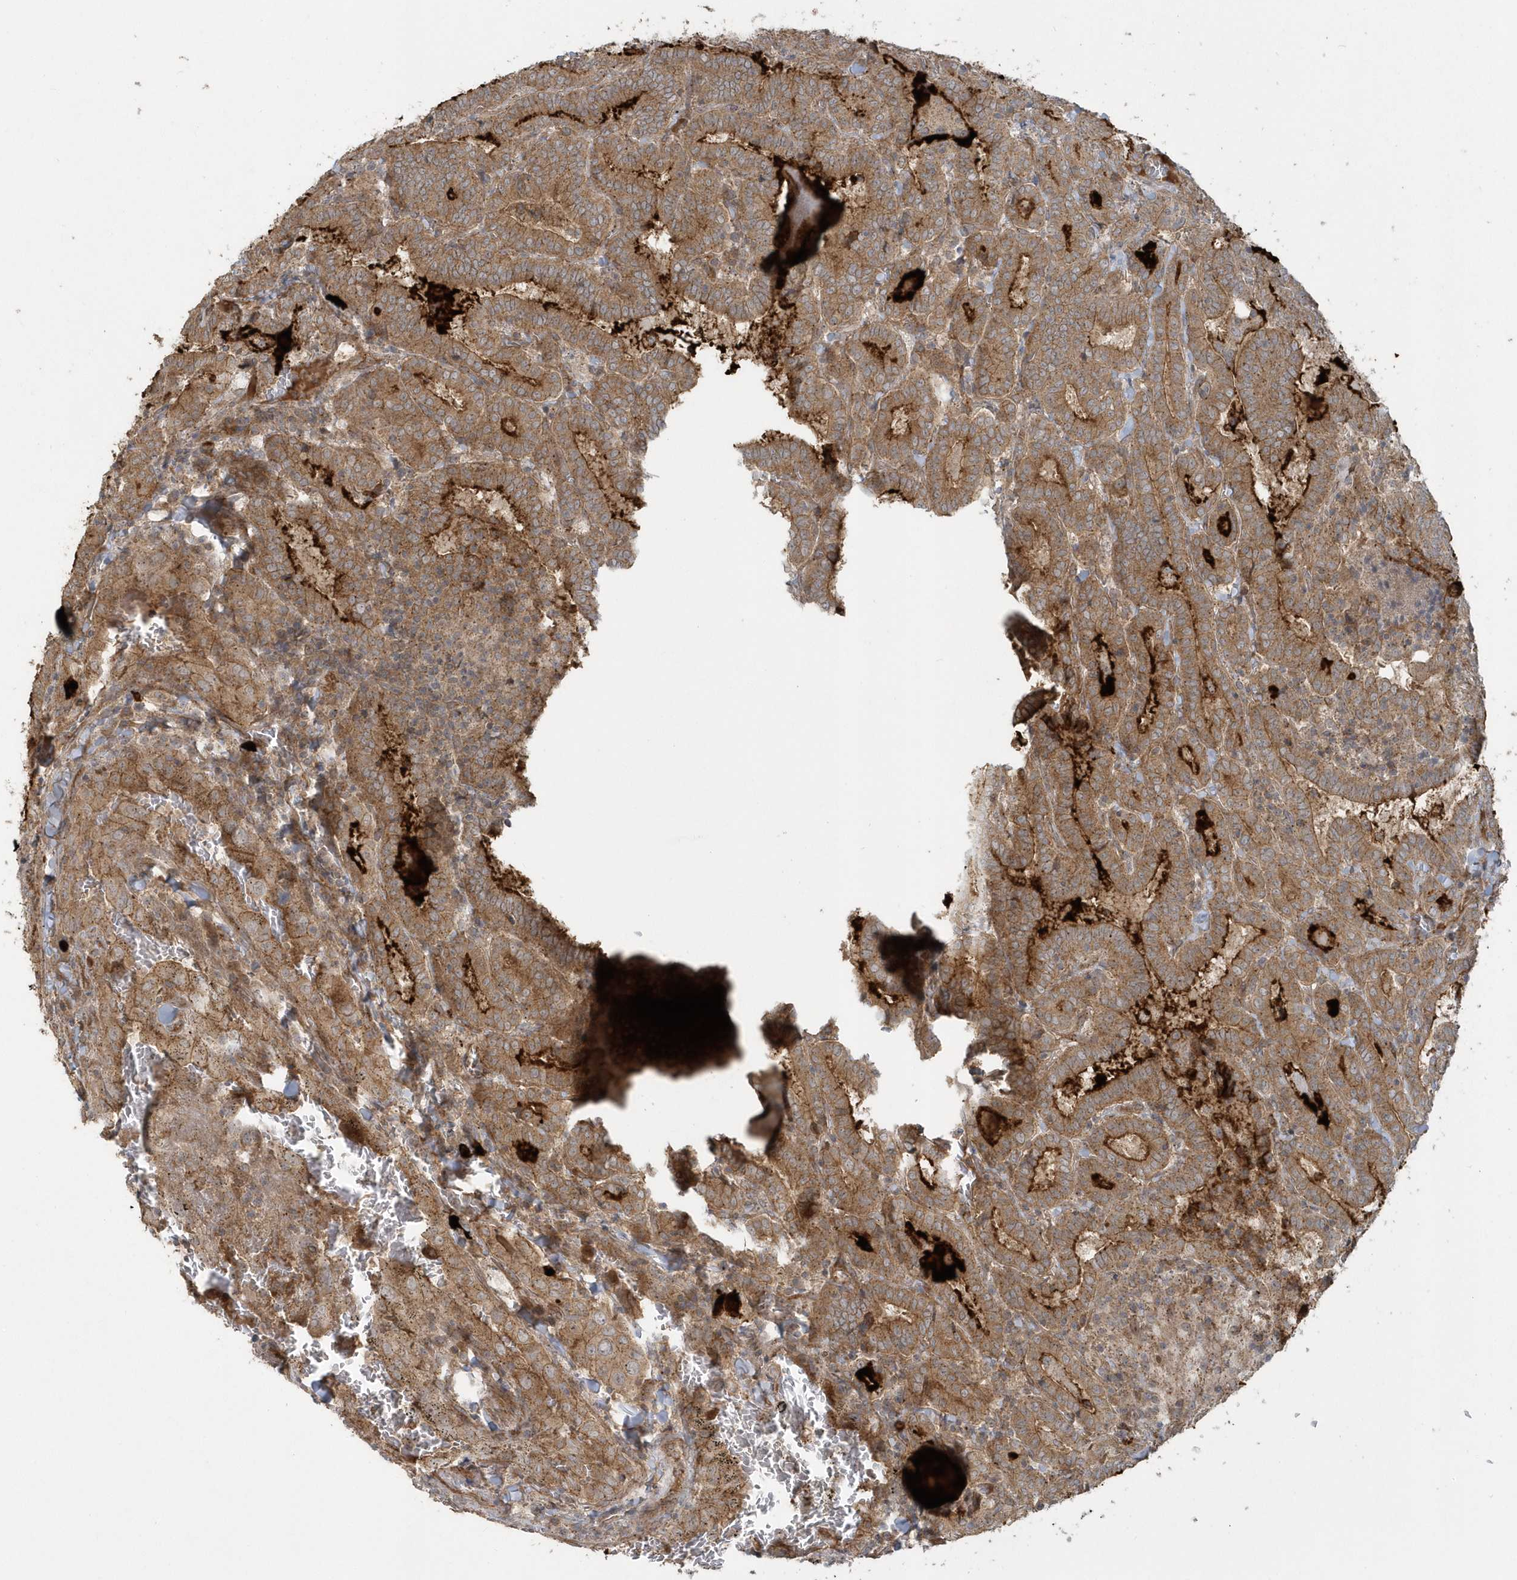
{"staining": {"intensity": "moderate", "quantity": ">75%", "location": "cytoplasmic/membranous"}, "tissue": "thyroid cancer", "cell_type": "Tumor cells", "image_type": "cancer", "snomed": [{"axis": "morphology", "description": "Papillary adenocarcinoma, NOS"}, {"axis": "topography", "description": "Thyroid gland"}], "caption": "Protein expression analysis of human papillary adenocarcinoma (thyroid) reveals moderate cytoplasmic/membranous expression in about >75% of tumor cells. Using DAB (brown) and hematoxylin (blue) stains, captured at high magnification using brightfield microscopy.", "gene": "STIM2", "patient": {"sex": "female", "age": 72}}